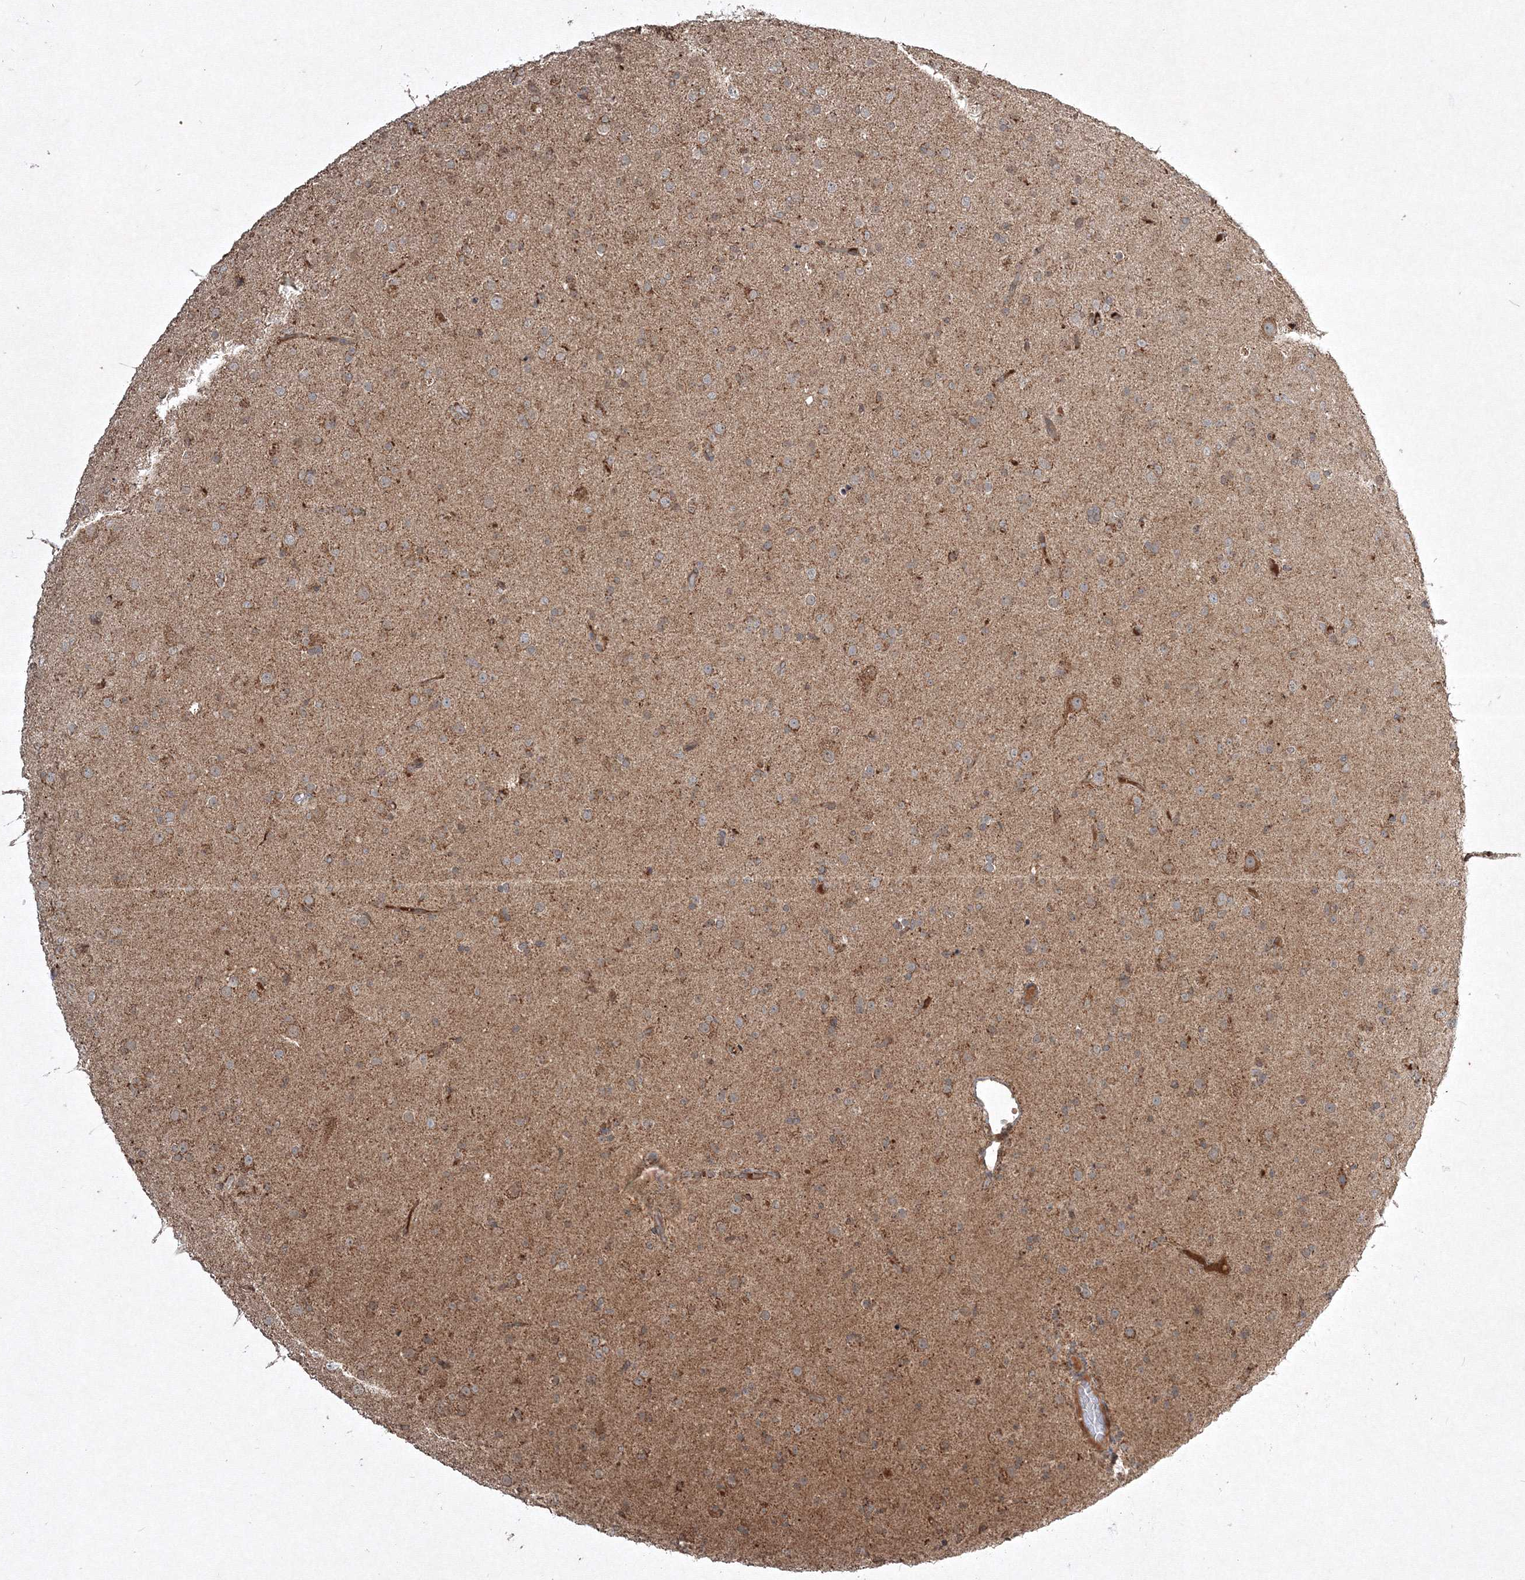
{"staining": {"intensity": "weak", "quantity": "<25%", "location": "cytoplasmic/membranous"}, "tissue": "glioma", "cell_type": "Tumor cells", "image_type": "cancer", "snomed": [{"axis": "morphology", "description": "Glioma, malignant, Low grade"}, {"axis": "topography", "description": "Brain"}], "caption": "Immunohistochemistry histopathology image of human malignant glioma (low-grade) stained for a protein (brown), which reveals no expression in tumor cells.", "gene": "PLTP", "patient": {"sex": "male", "age": 65}}